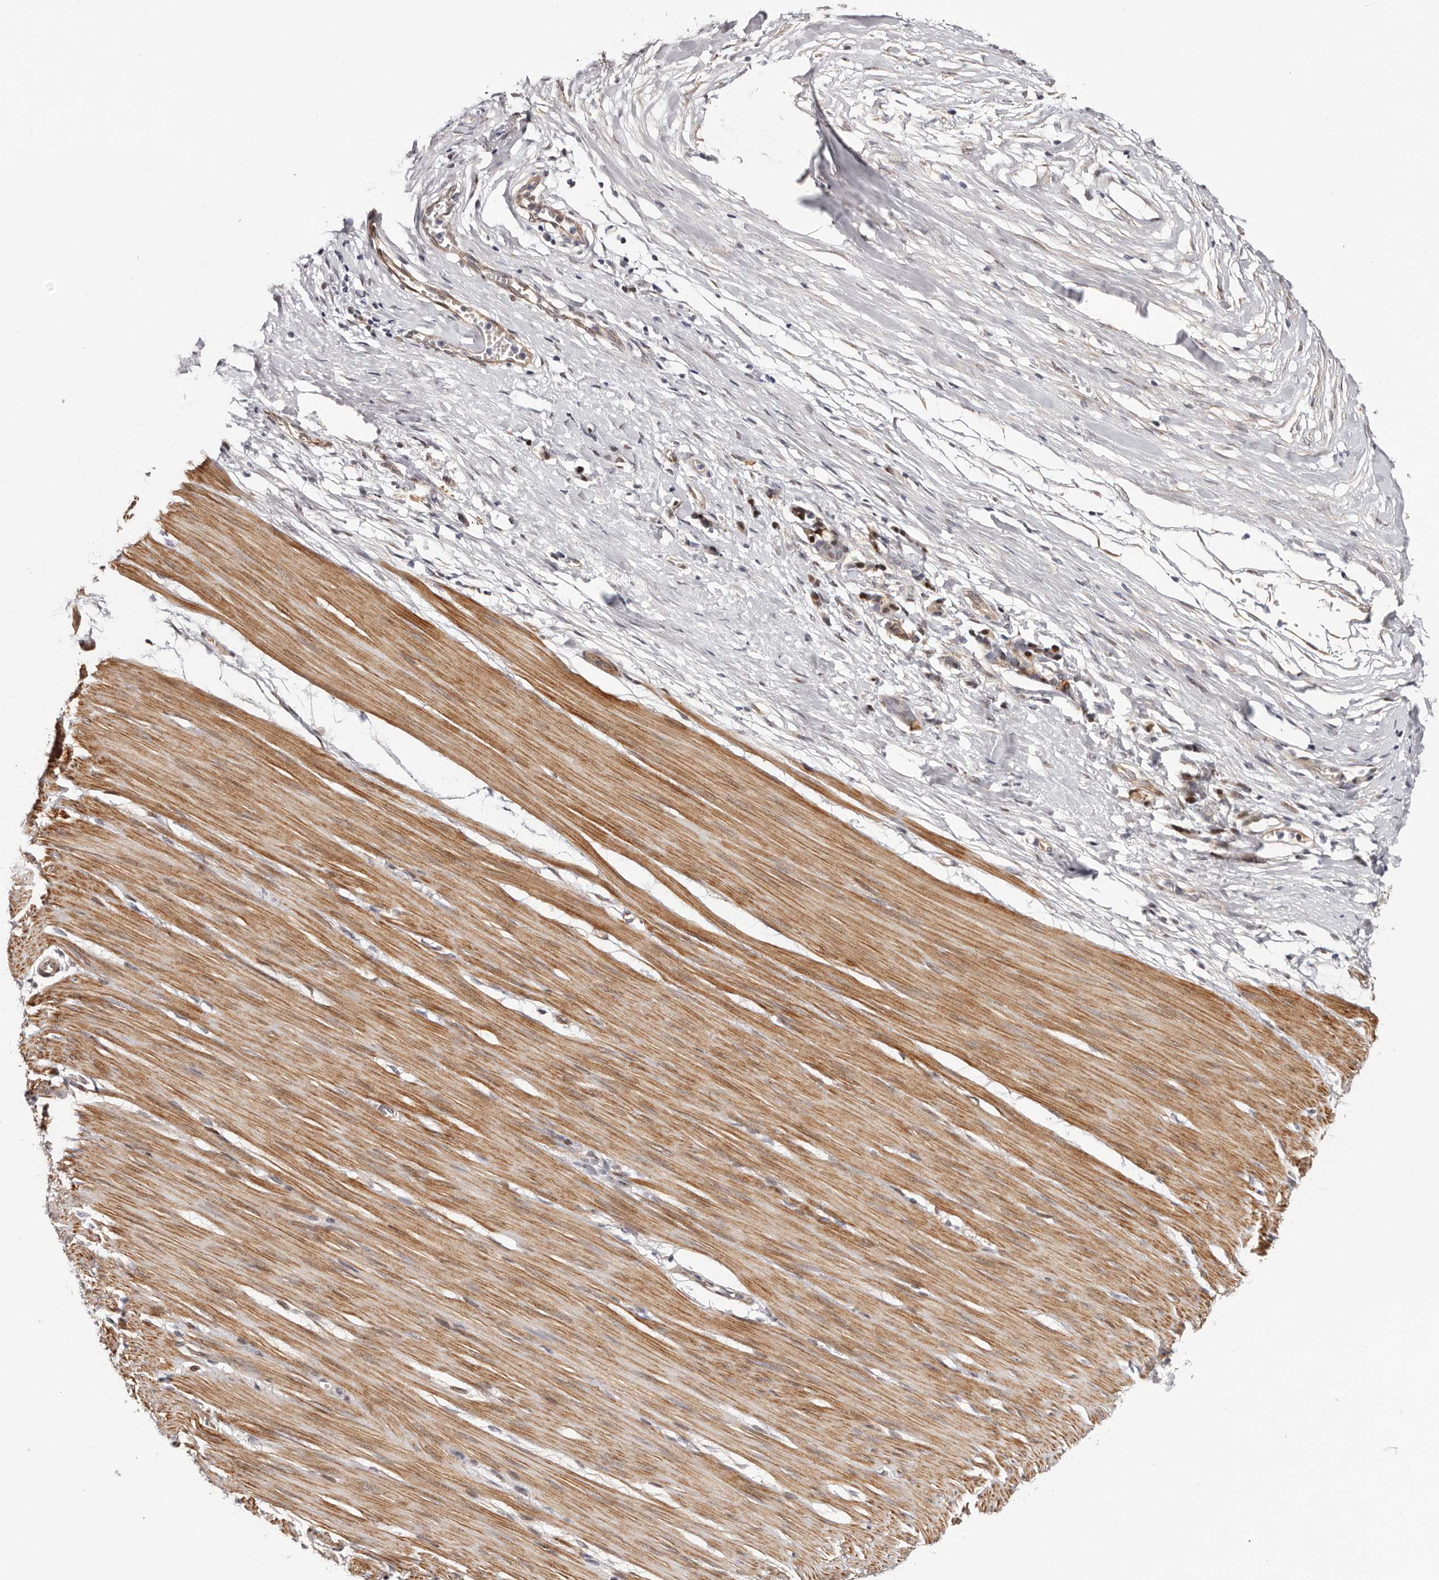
{"staining": {"intensity": "moderate", "quantity": ">75%", "location": "cytoplasmic/membranous,nuclear"}, "tissue": "smooth muscle", "cell_type": "Smooth muscle cells", "image_type": "normal", "snomed": [{"axis": "morphology", "description": "Normal tissue, NOS"}, {"axis": "morphology", "description": "Adenocarcinoma, NOS"}, {"axis": "topography", "description": "Colon"}, {"axis": "topography", "description": "Peripheral nerve tissue"}], "caption": "This histopathology image shows immunohistochemistry (IHC) staining of benign human smooth muscle, with medium moderate cytoplasmic/membranous,nuclear positivity in approximately >75% of smooth muscle cells.", "gene": "EPHX3", "patient": {"sex": "male", "age": 14}}